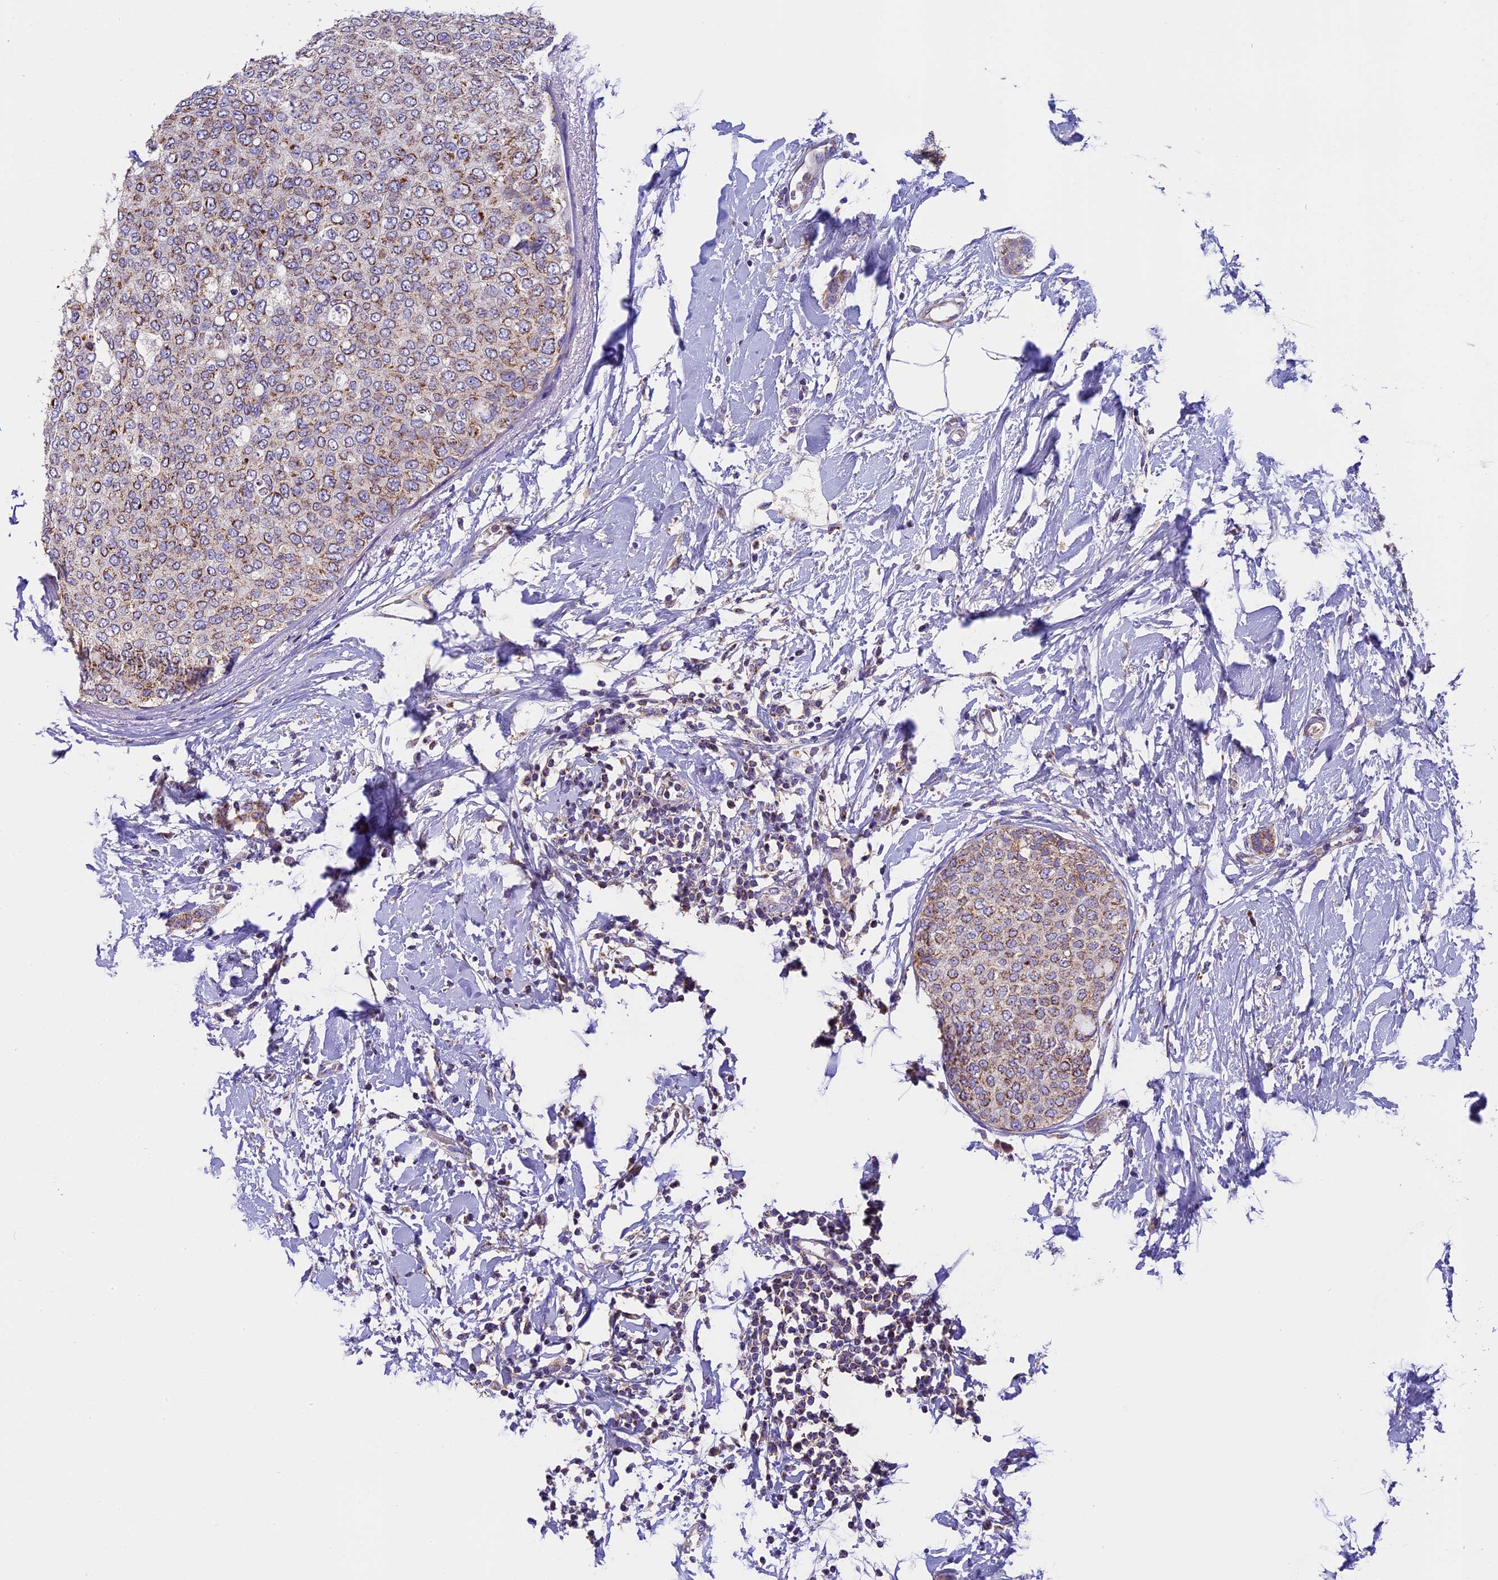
{"staining": {"intensity": "moderate", "quantity": "25%-75%", "location": "cytoplasmic/membranous"}, "tissue": "breast cancer", "cell_type": "Tumor cells", "image_type": "cancer", "snomed": [{"axis": "morphology", "description": "Duct carcinoma"}, {"axis": "topography", "description": "Breast"}], "caption": "Immunohistochemistry (IHC) staining of breast cancer, which exhibits medium levels of moderate cytoplasmic/membranous staining in about 25%-75% of tumor cells indicating moderate cytoplasmic/membranous protein positivity. The staining was performed using DAB (brown) for protein detection and nuclei were counterstained in hematoxylin (blue).", "gene": "MGME1", "patient": {"sex": "female", "age": 72}}